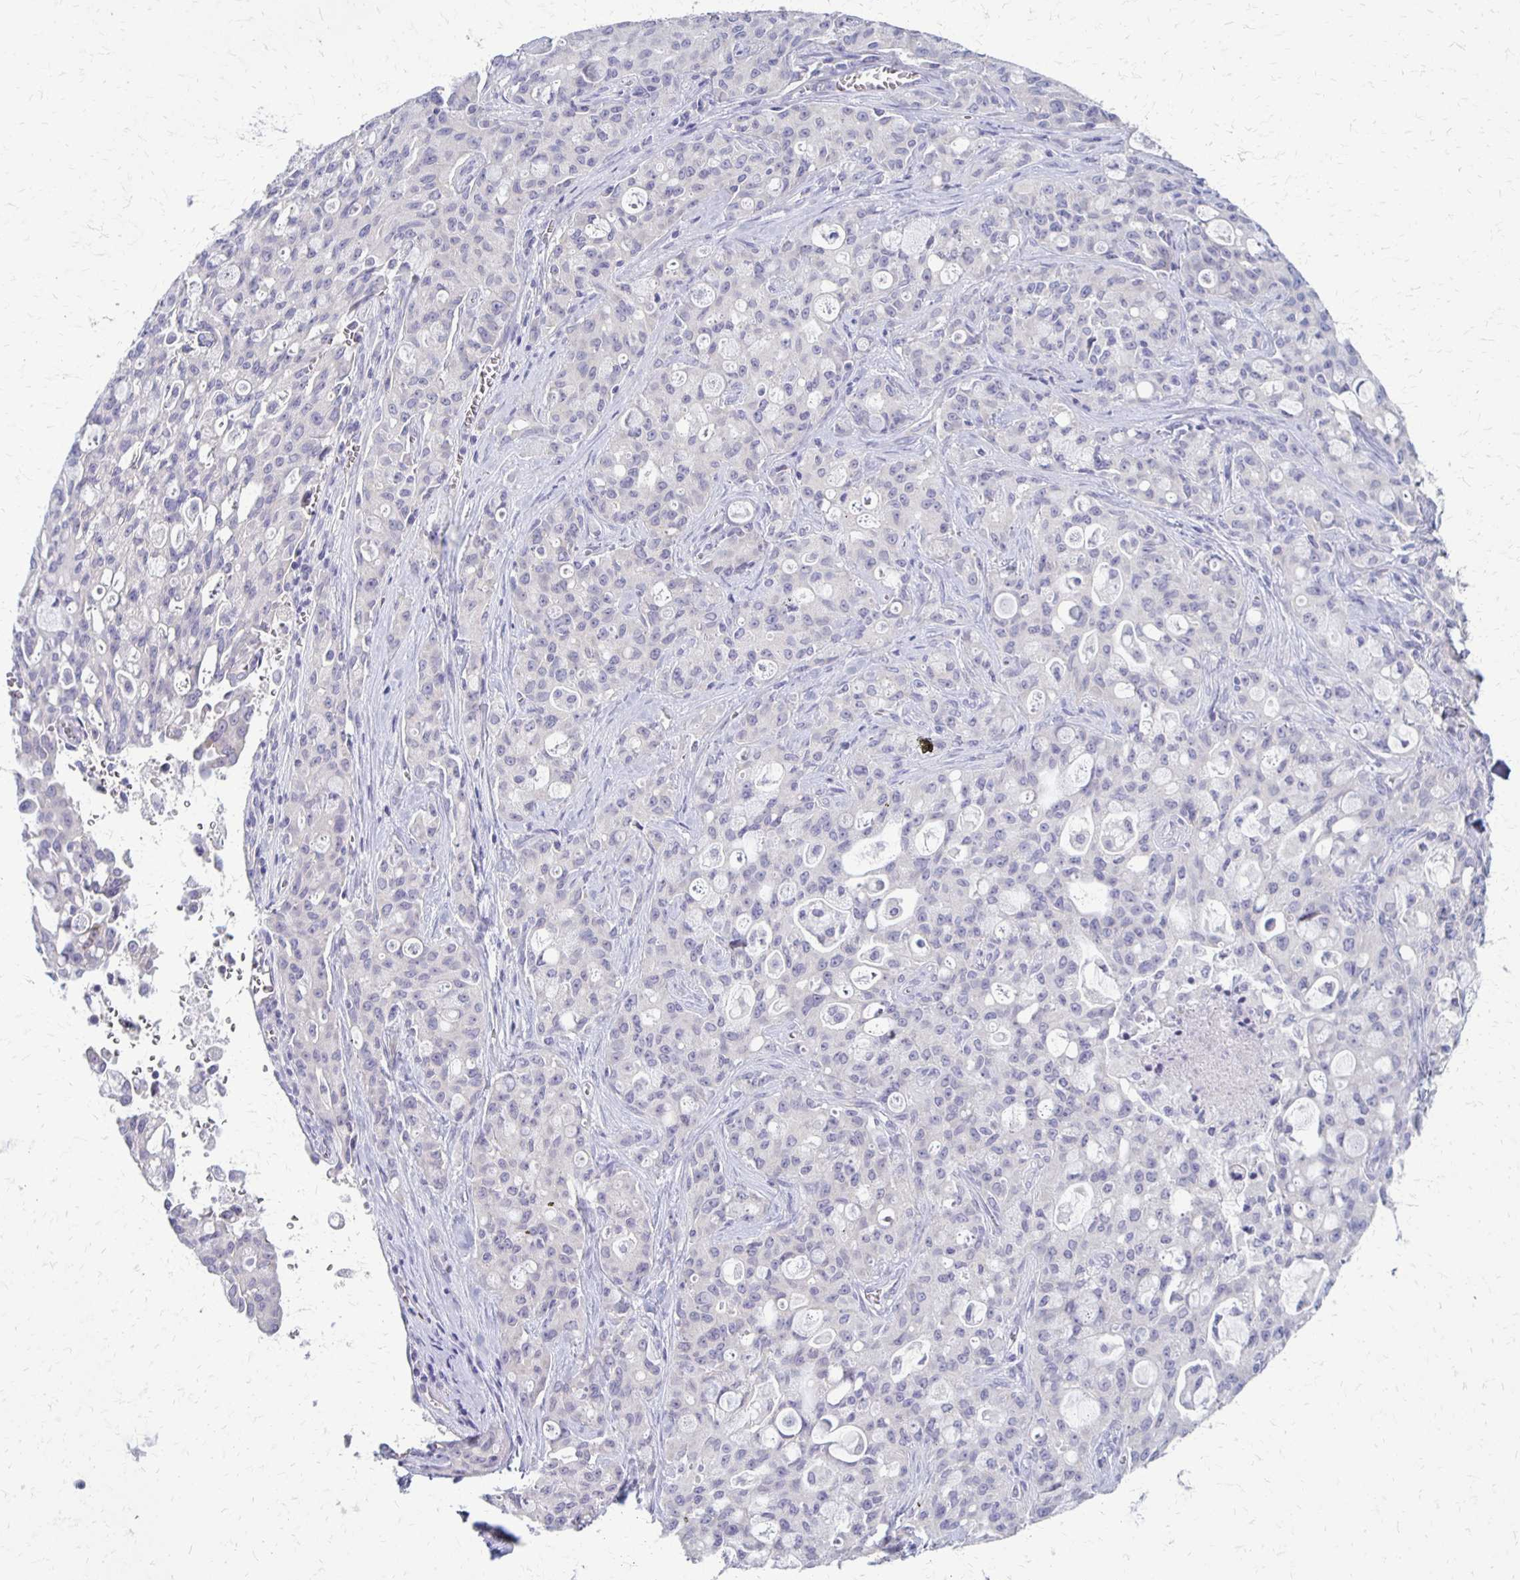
{"staining": {"intensity": "negative", "quantity": "none", "location": "none"}, "tissue": "lung cancer", "cell_type": "Tumor cells", "image_type": "cancer", "snomed": [{"axis": "morphology", "description": "Adenocarcinoma, NOS"}, {"axis": "topography", "description": "Lung"}], "caption": "The immunohistochemistry micrograph has no significant positivity in tumor cells of lung adenocarcinoma tissue. Brightfield microscopy of immunohistochemistry (IHC) stained with DAB (brown) and hematoxylin (blue), captured at high magnification.", "gene": "RHOC", "patient": {"sex": "female", "age": 44}}